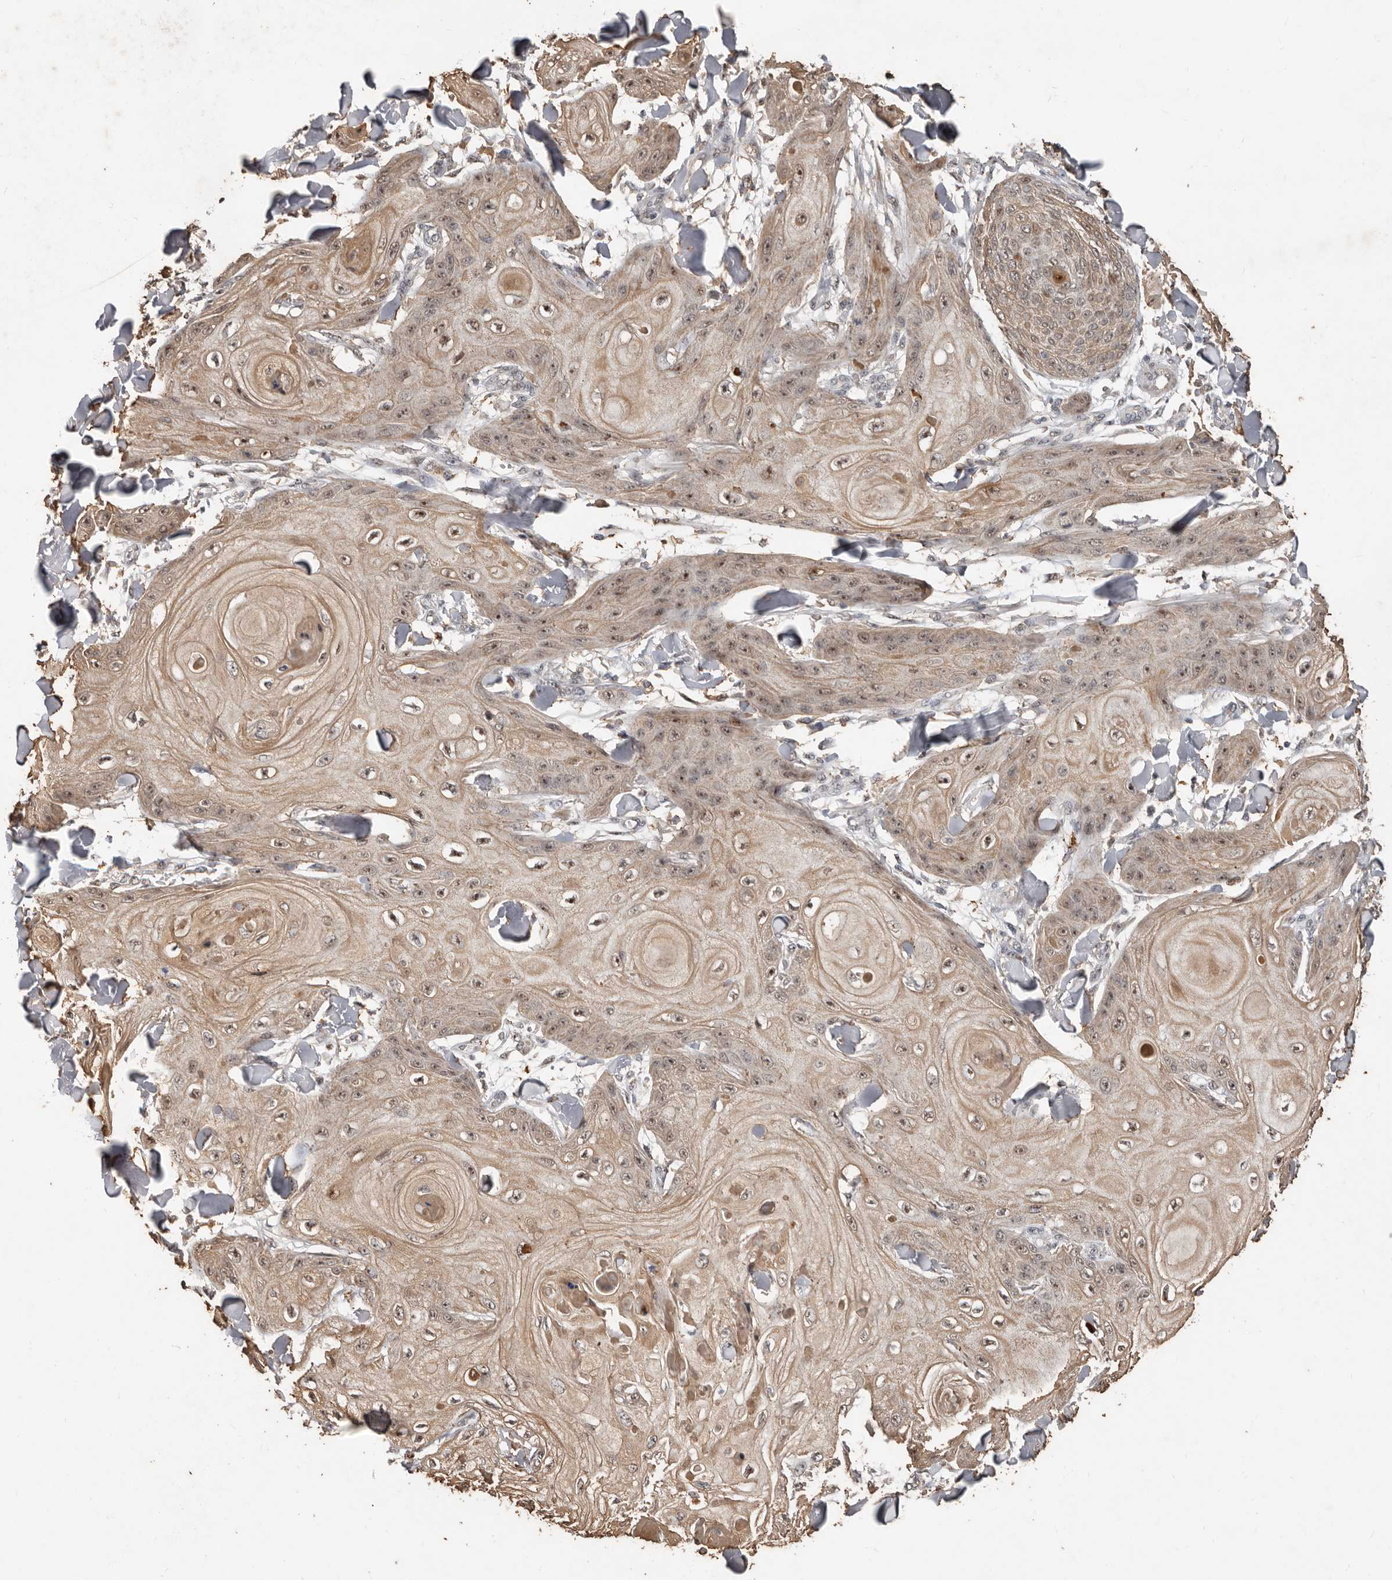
{"staining": {"intensity": "weak", "quantity": ">75%", "location": "cytoplasmic/membranous,nuclear"}, "tissue": "skin cancer", "cell_type": "Tumor cells", "image_type": "cancer", "snomed": [{"axis": "morphology", "description": "Squamous cell carcinoma, NOS"}, {"axis": "topography", "description": "Skin"}], "caption": "Immunohistochemical staining of squamous cell carcinoma (skin) exhibits low levels of weak cytoplasmic/membranous and nuclear staining in approximately >75% of tumor cells.", "gene": "GRAMD2A", "patient": {"sex": "male", "age": 74}}